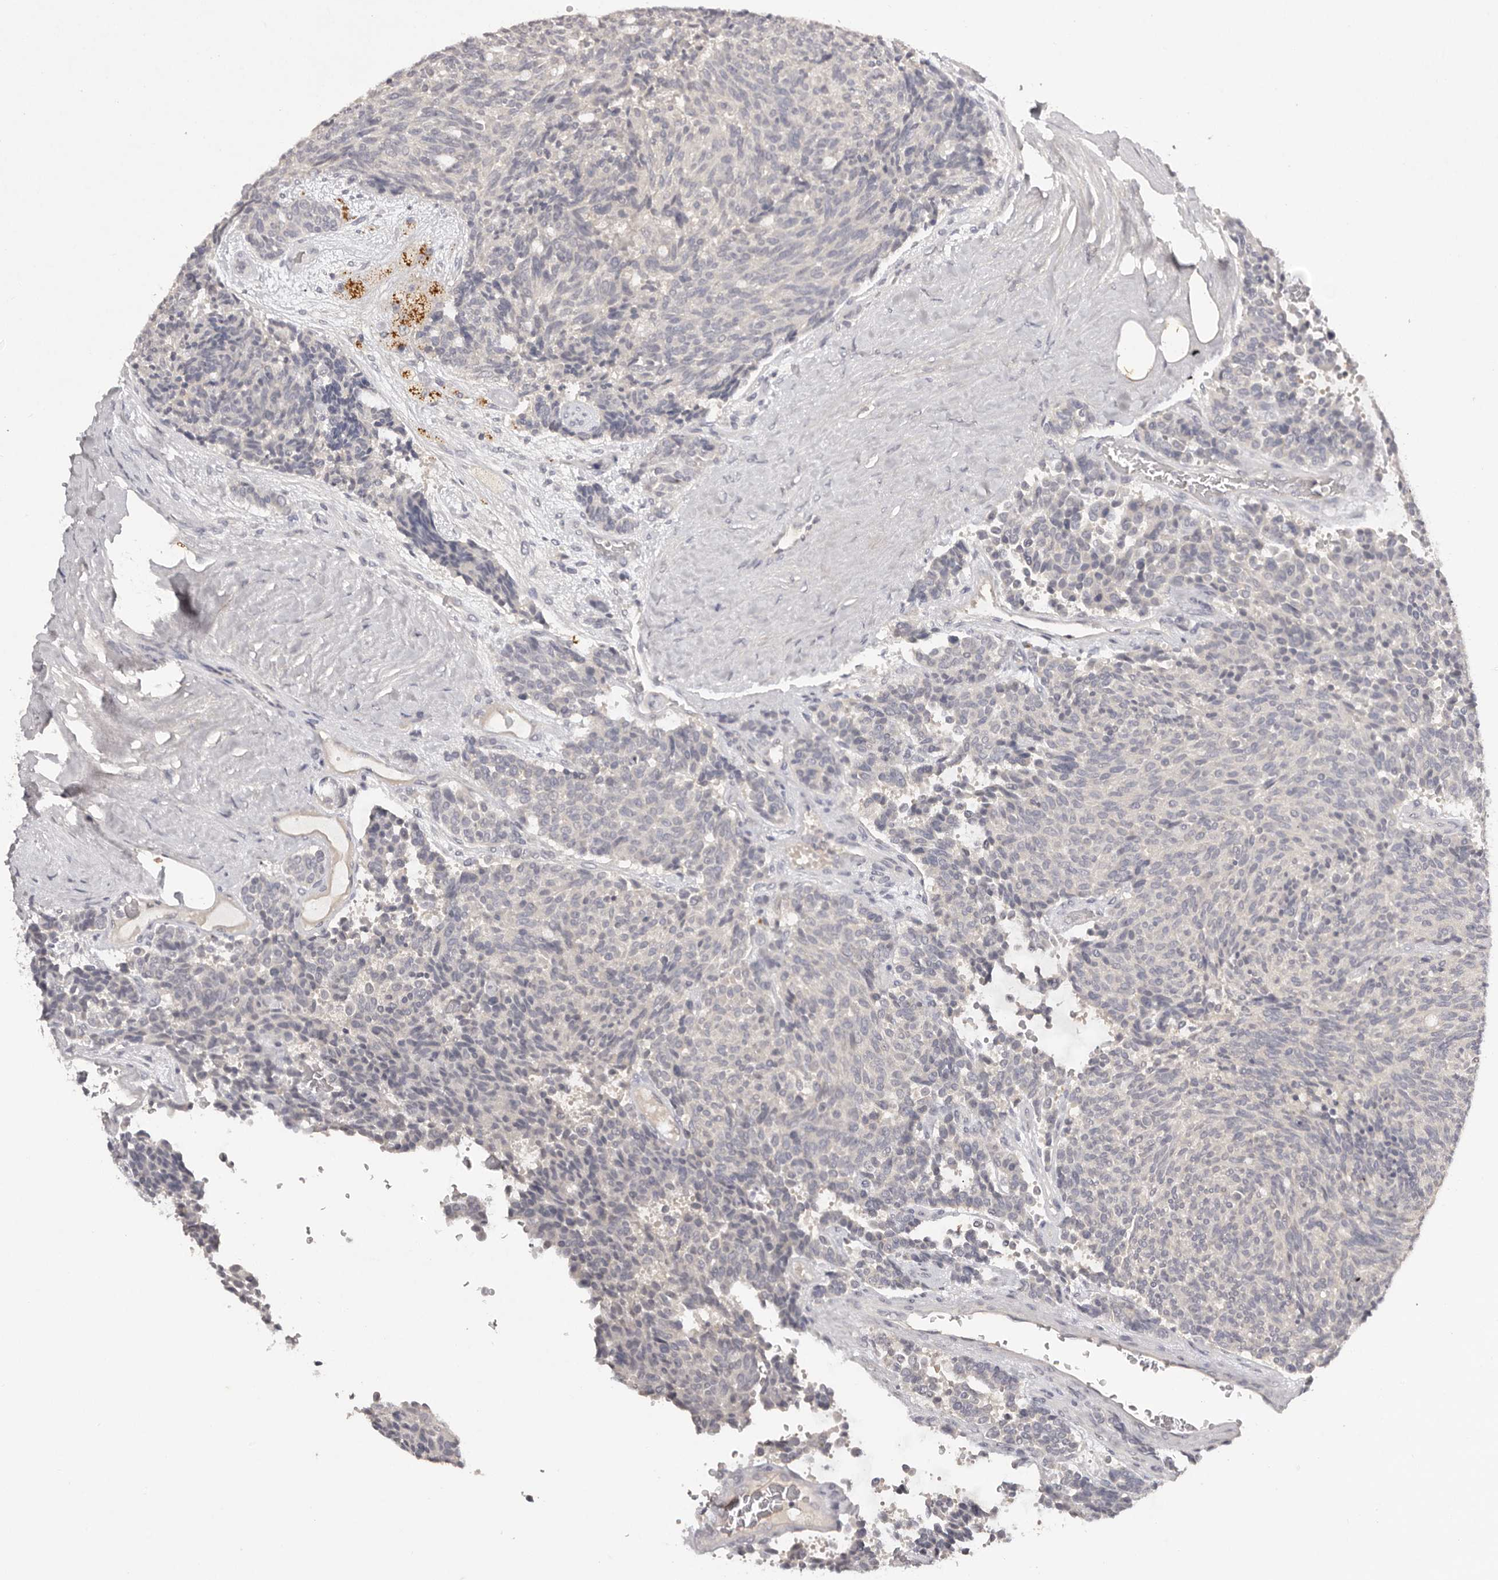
{"staining": {"intensity": "negative", "quantity": "none", "location": "none"}, "tissue": "carcinoid", "cell_type": "Tumor cells", "image_type": "cancer", "snomed": [{"axis": "morphology", "description": "Carcinoid, malignant, NOS"}, {"axis": "topography", "description": "Pancreas"}], "caption": "The photomicrograph displays no significant positivity in tumor cells of malignant carcinoid.", "gene": "SCUBE2", "patient": {"sex": "female", "age": 54}}